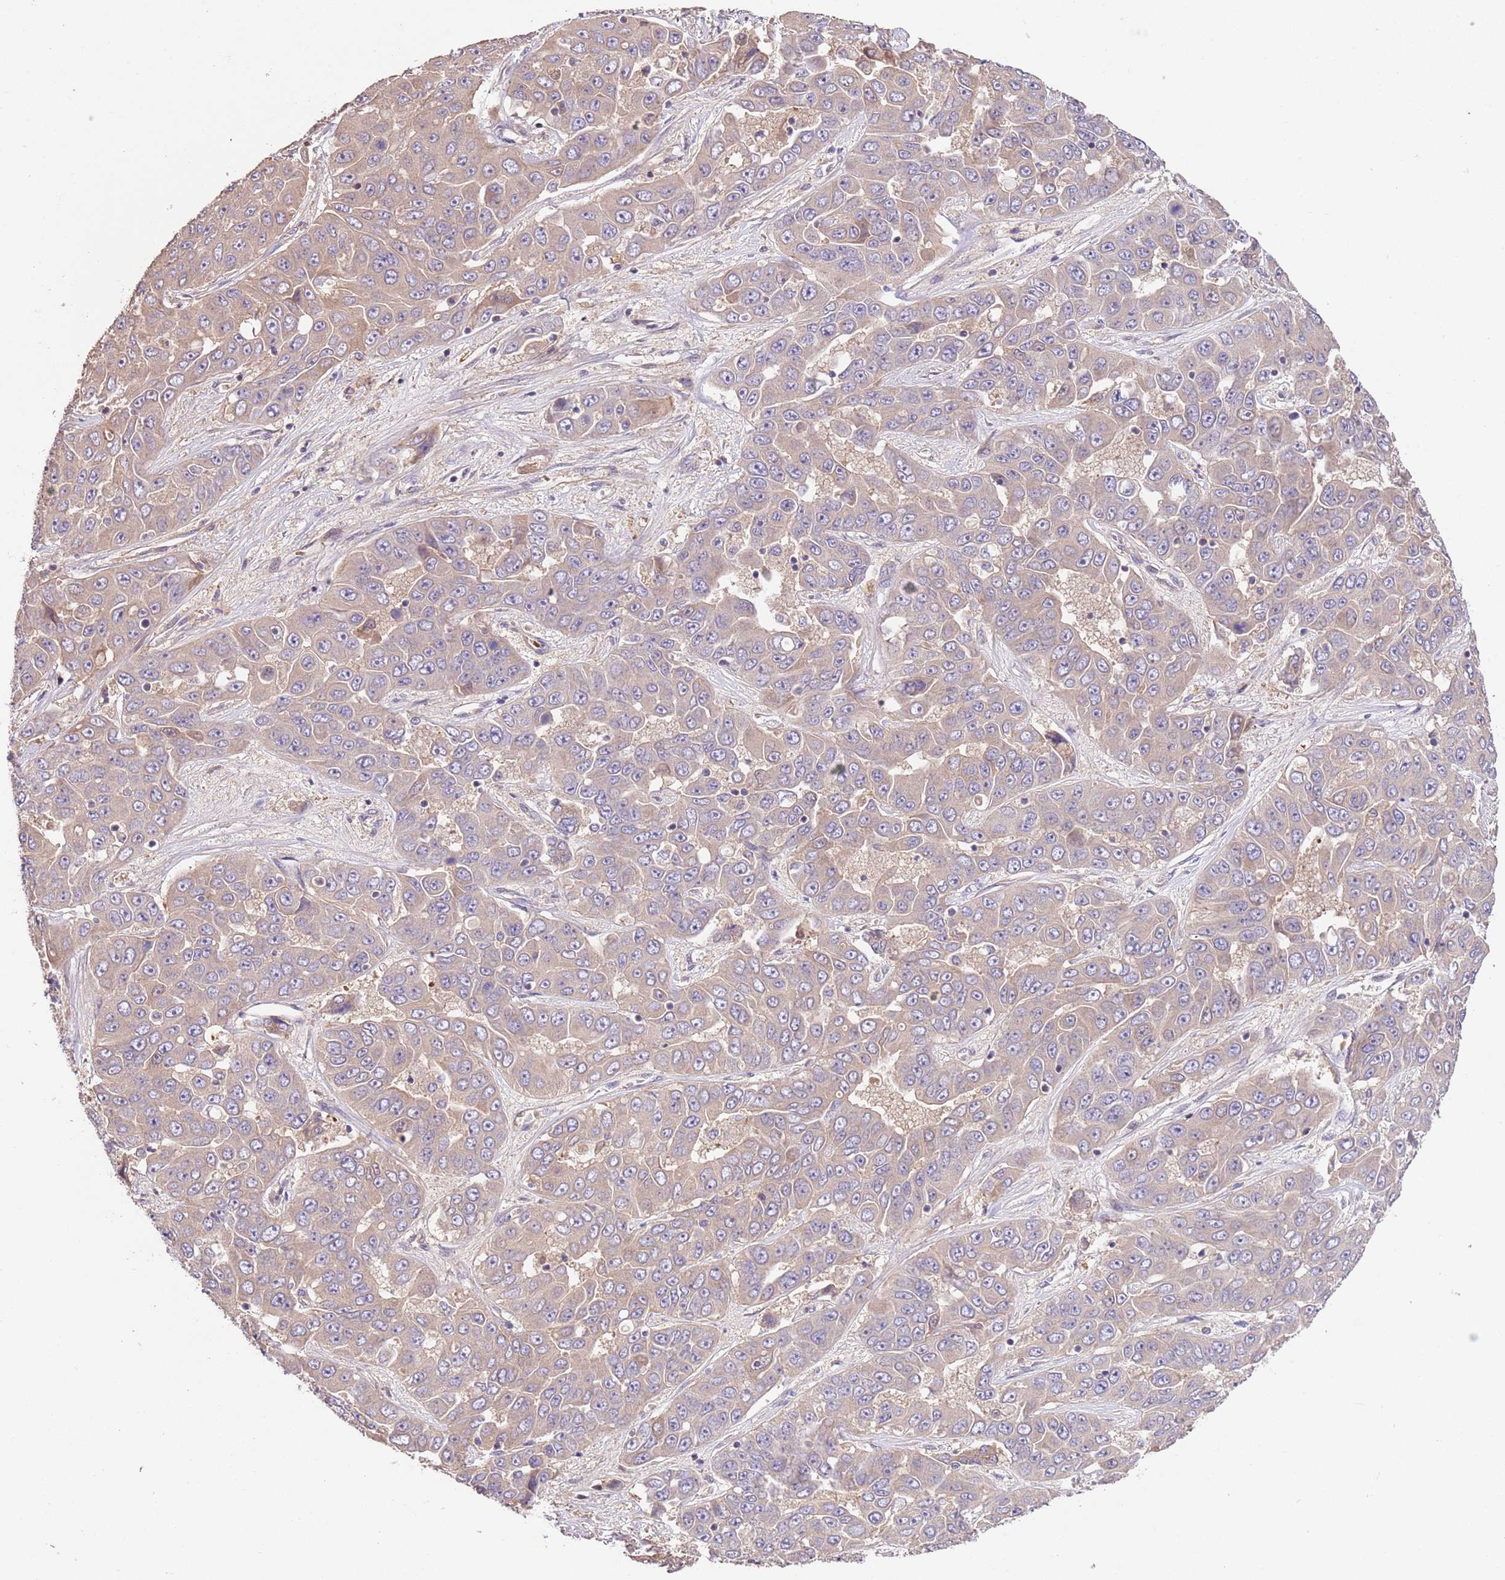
{"staining": {"intensity": "weak", "quantity": "<25%", "location": "cytoplasmic/membranous"}, "tissue": "liver cancer", "cell_type": "Tumor cells", "image_type": "cancer", "snomed": [{"axis": "morphology", "description": "Cholangiocarcinoma"}, {"axis": "topography", "description": "Liver"}], "caption": "Tumor cells show no significant expression in cholangiocarcinoma (liver).", "gene": "FAM89B", "patient": {"sex": "female", "age": 52}}